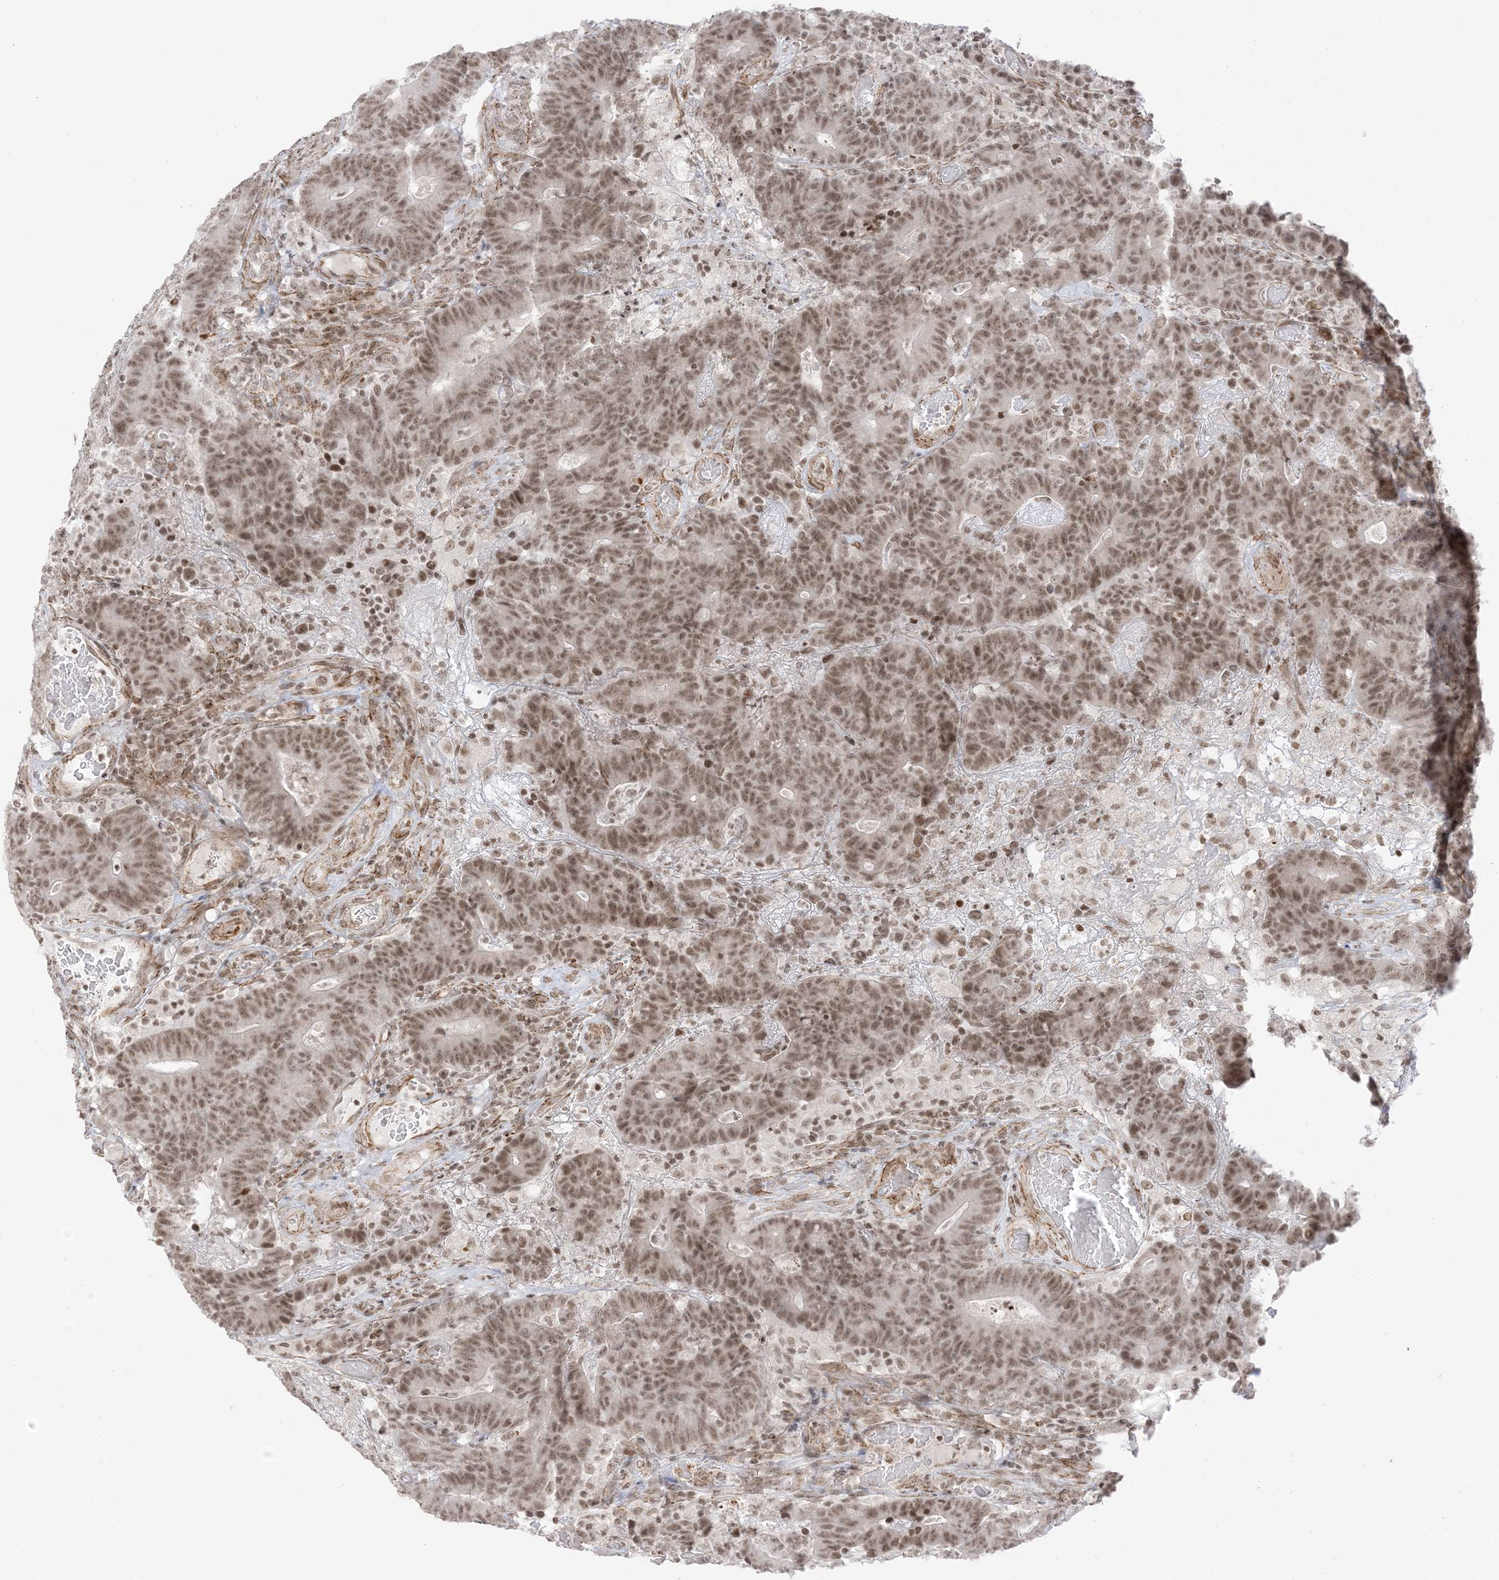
{"staining": {"intensity": "moderate", "quantity": ">75%", "location": "nuclear"}, "tissue": "colorectal cancer", "cell_type": "Tumor cells", "image_type": "cancer", "snomed": [{"axis": "morphology", "description": "Normal tissue, NOS"}, {"axis": "morphology", "description": "Adenocarcinoma, NOS"}, {"axis": "topography", "description": "Colon"}], "caption": "This histopathology image shows IHC staining of human adenocarcinoma (colorectal), with medium moderate nuclear staining in about >75% of tumor cells.", "gene": "METAP1D", "patient": {"sex": "female", "age": 75}}